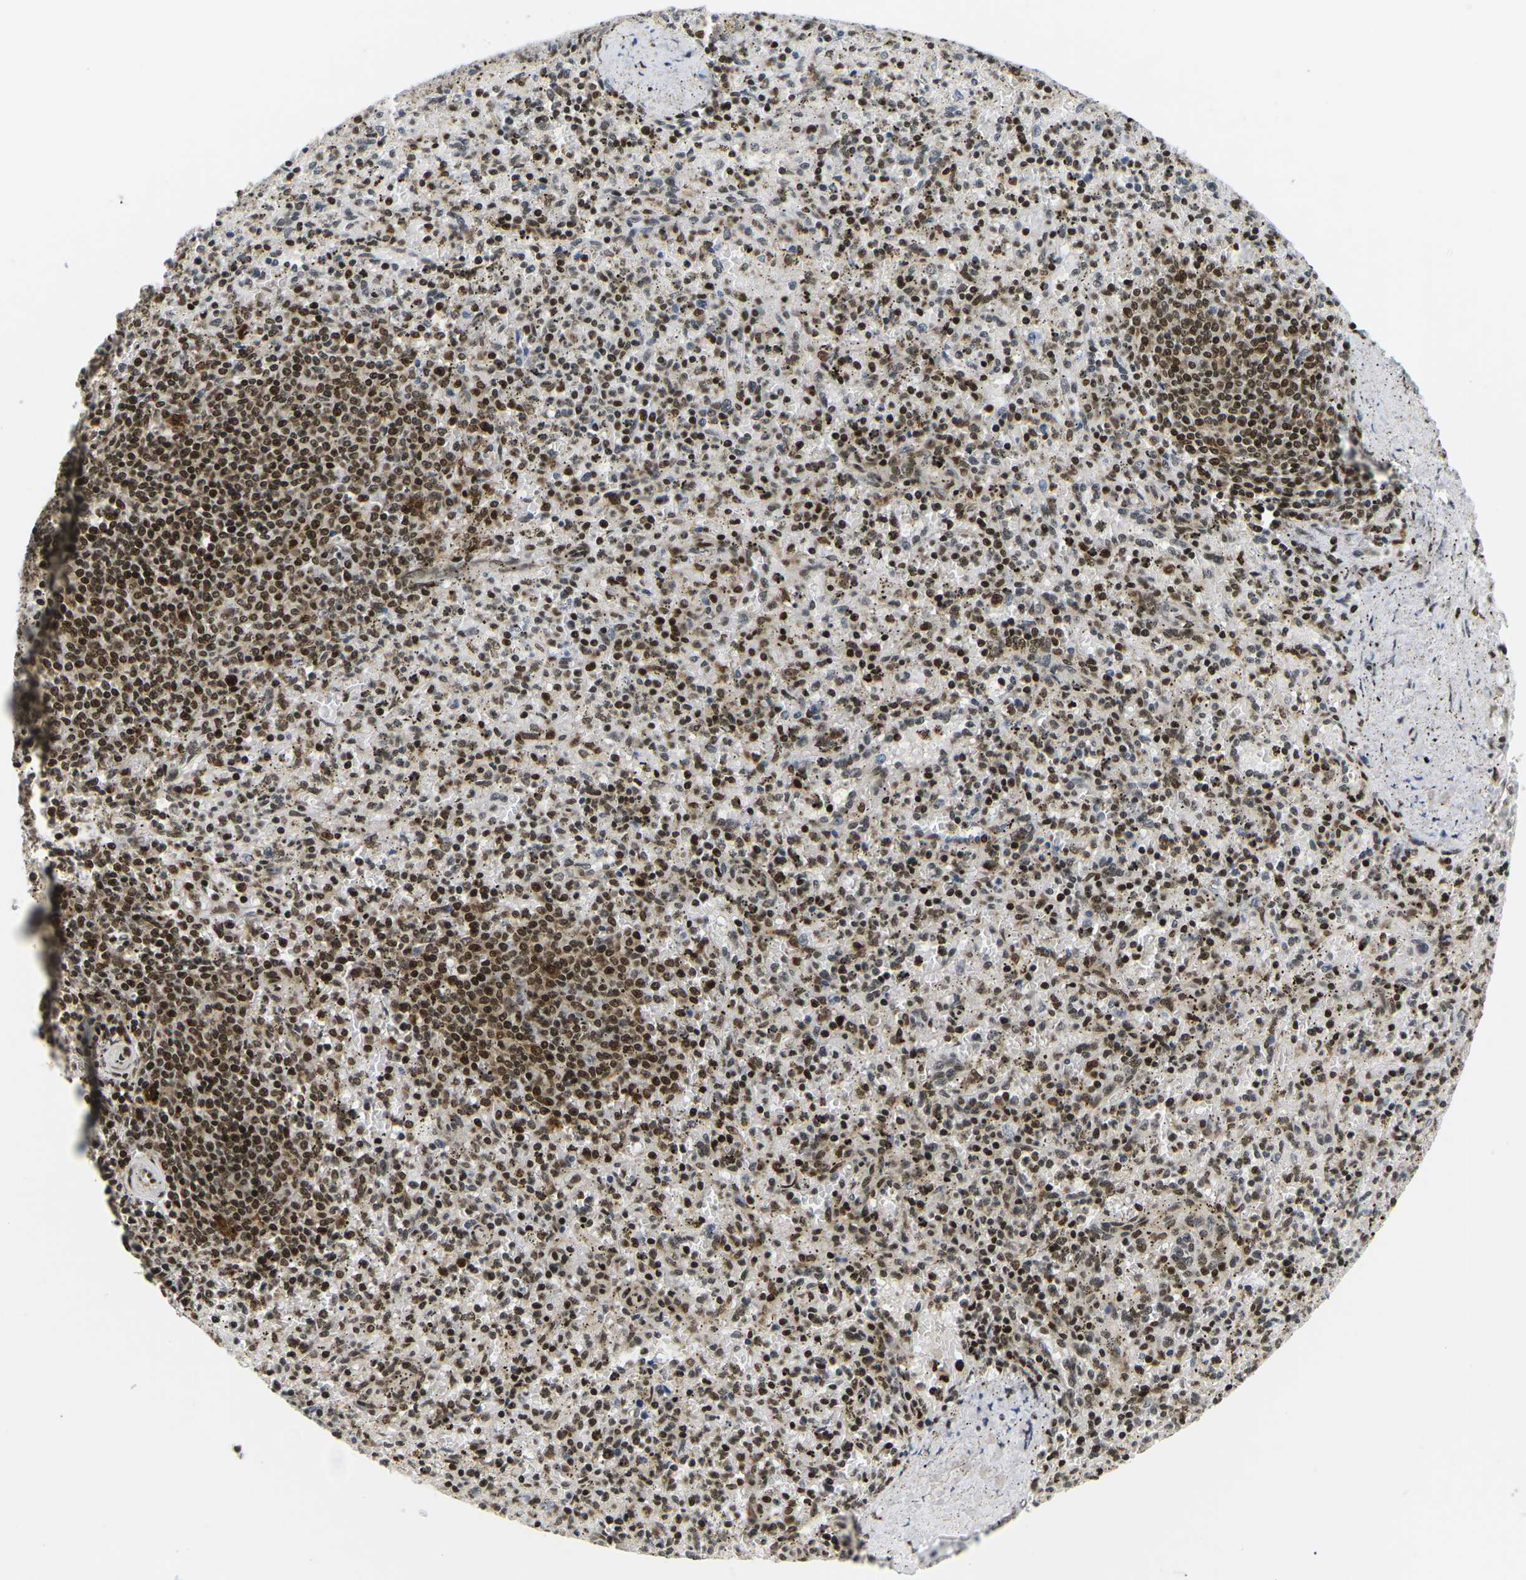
{"staining": {"intensity": "strong", "quantity": ">75%", "location": "nuclear"}, "tissue": "spleen", "cell_type": "Cells in red pulp", "image_type": "normal", "snomed": [{"axis": "morphology", "description": "Normal tissue, NOS"}, {"axis": "topography", "description": "Spleen"}], "caption": "Benign spleen reveals strong nuclear staining in approximately >75% of cells in red pulp, visualized by immunohistochemistry.", "gene": "CELF1", "patient": {"sex": "male", "age": 72}}